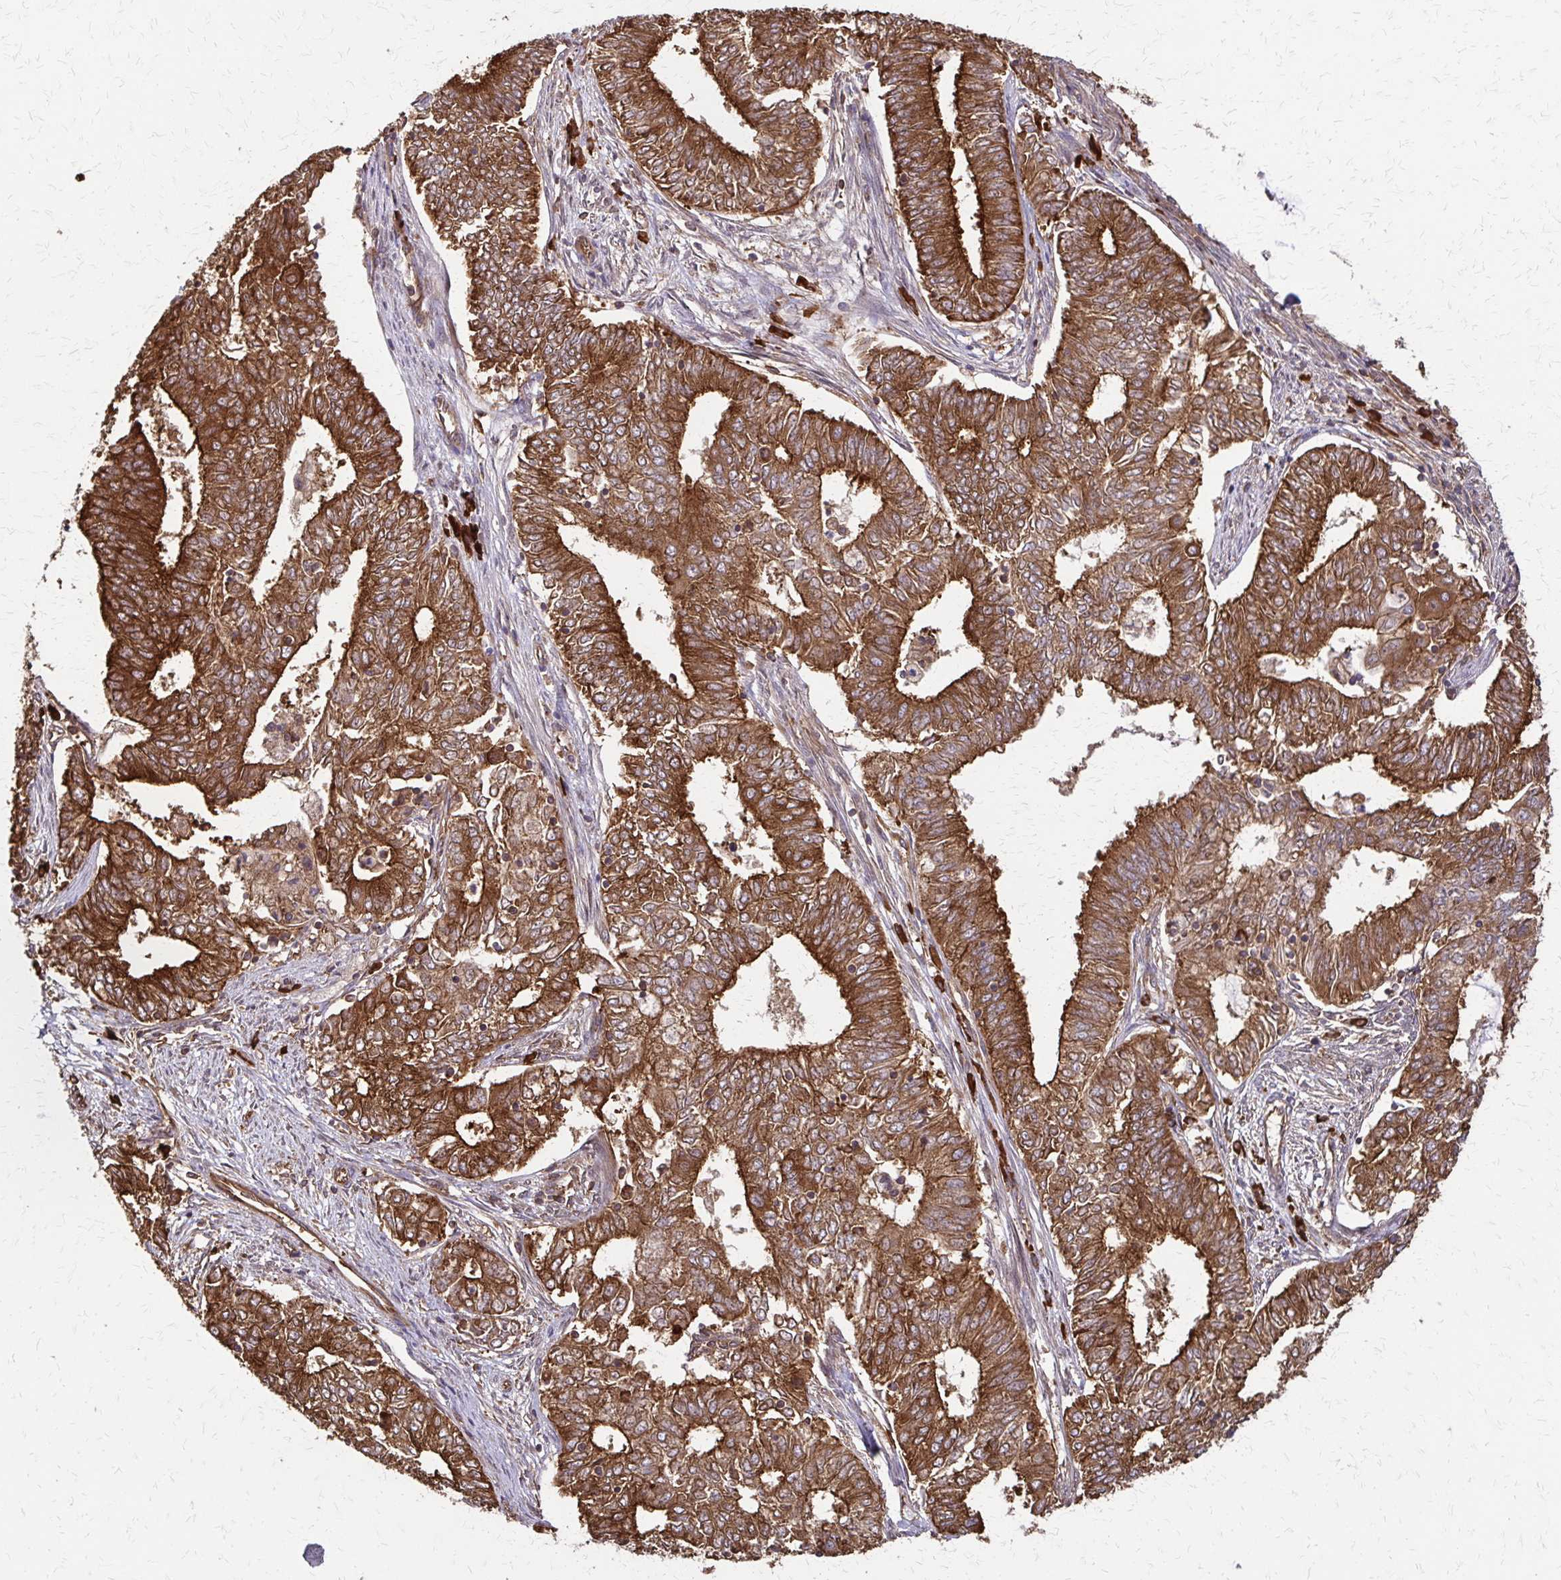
{"staining": {"intensity": "strong", "quantity": ">75%", "location": "cytoplasmic/membranous"}, "tissue": "endometrial cancer", "cell_type": "Tumor cells", "image_type": "cancer", "snomed": [{"axis": "morphology", "description": "Adenocarcinoma, NOS"}, {"axis": "topography", "description": "Endometrium"}], "caption": "This photomicrograph shows immunohistochemistry (IHC) staining of human endometrial adenocarcinoma, with high strong cytoplasmic/membranous positivity in about >75% of tumor cells.", "gene": "EEF2", "patient": {"sex": "female", "age": 62}}